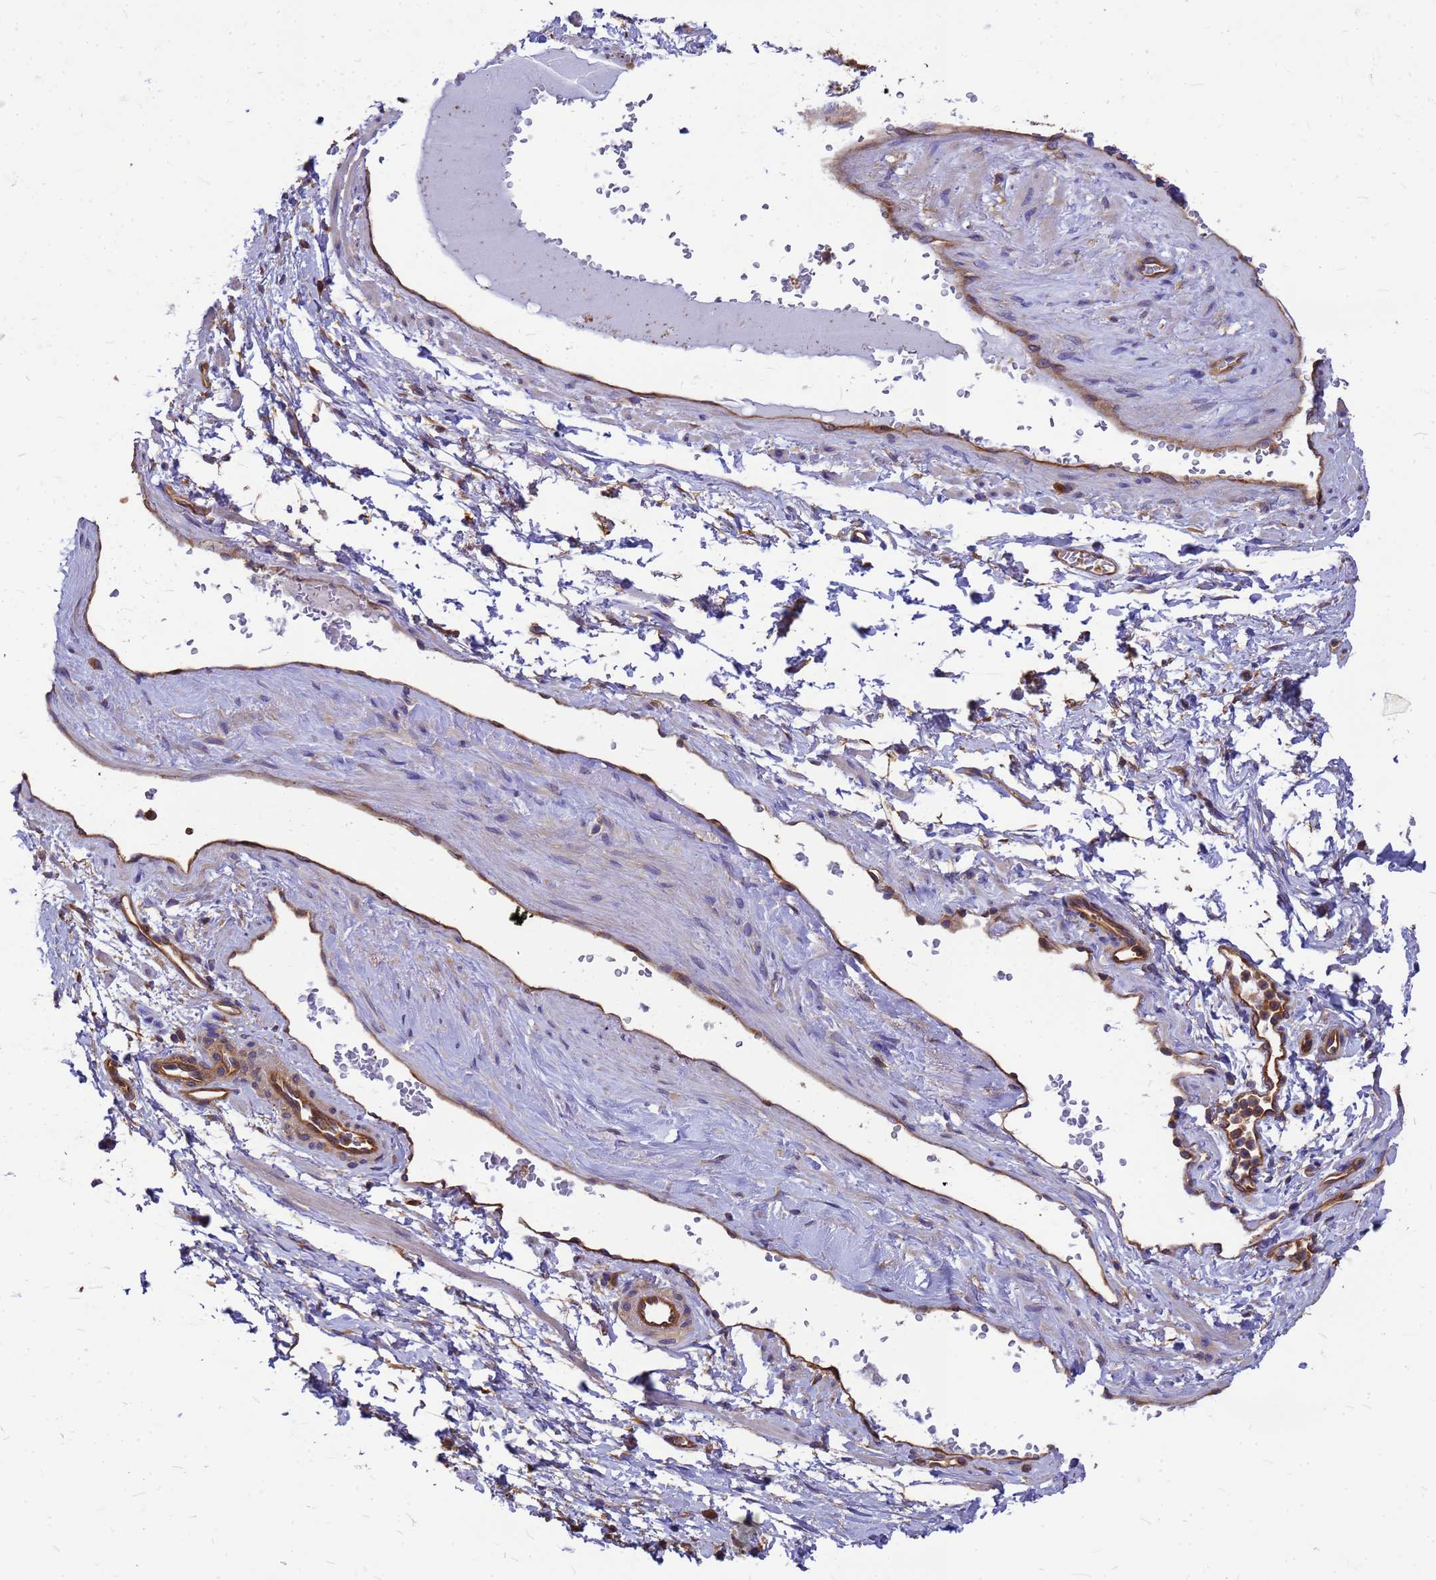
{"staining": {"intensity": "moderate", "quantity": ">75%", "location": "cytoplasmic/membranous"}, "tissue": "soft tissue", "cell_type": "Fibroblasts", "image_type": "normal", "snomed": [{"axis": "morphology", "description": "Normal tissue, NOS"}, {"axis": "morphology", "description": "Adenocarcinoma, Low grade"}, {"axis": "topography", "description": "Prostate"}, {"axis": "topography", "description": "Peripheral nerve tissue"}], "caption": "This image demonstrates IHC staining of benign soft tissue, with medium moderate cytoplasmic/membranous positivity in approximately >75% of fibroblasts.", "gene": "GID4", "patient": {"sex": "male", "age": 63}}